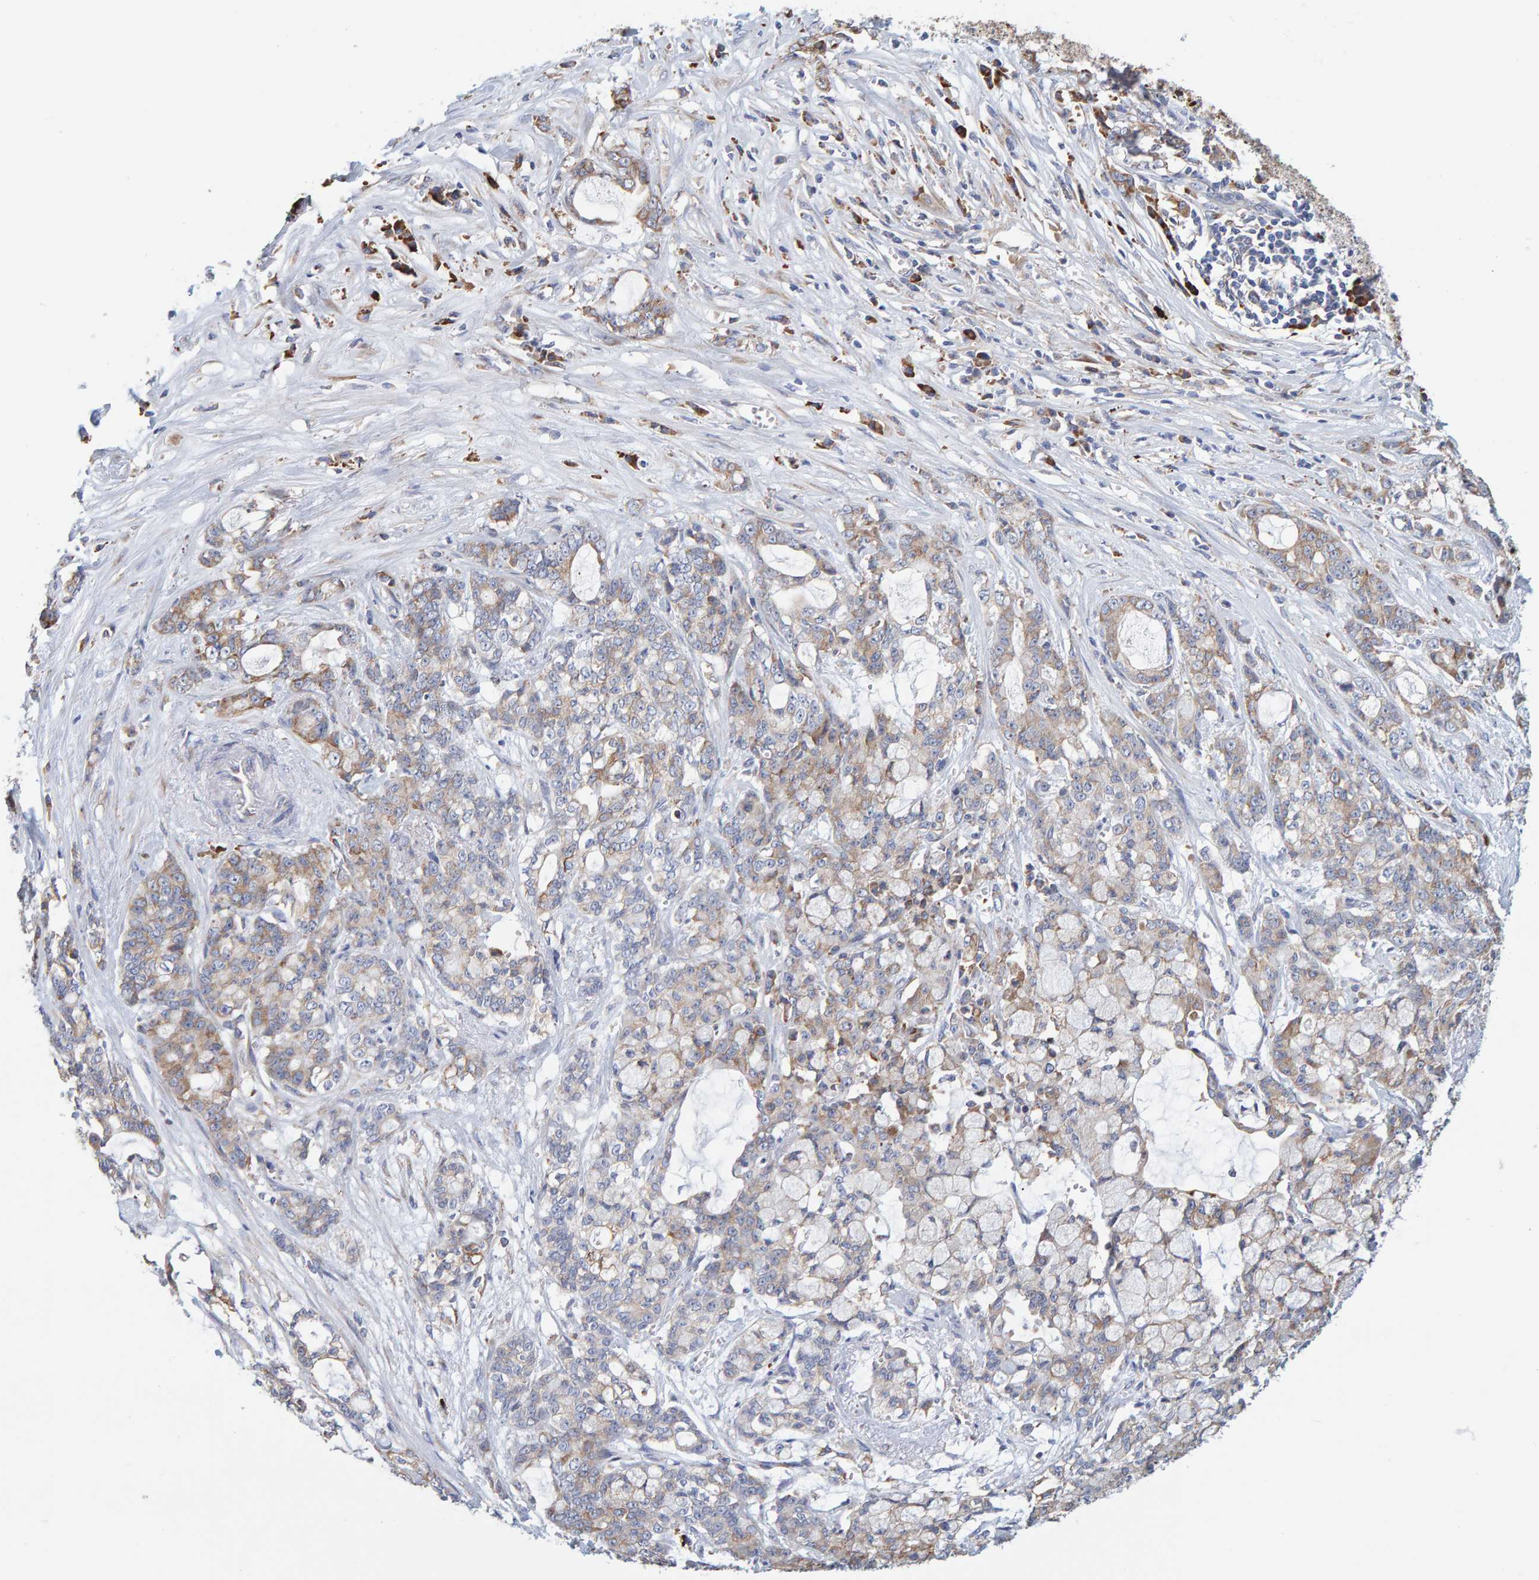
{"staining": {"intensity": "moderate", "quantity": "25%-75%", "location": "cytoplasmic/membranous"}, "tissue": "pancreatic cancer", "cell_type": "Tumor cells", "image_type": "cancer", "snomed": [{"axis": "morphology", "description": "Adenocarcinoma, NOS"}, {"axis": "topography", "description": "Pancreas"}], "caption": "Immunohistochemistry (IHC) (DAB) staining of adenocarcinoma (pancreatic) exhibits moderate cytoplasmic/membranous protein positivity in approximately 25%-75% of tumor cells.", "gene": "SGPL1", "patient": {"sex": "female", "age": 73}}